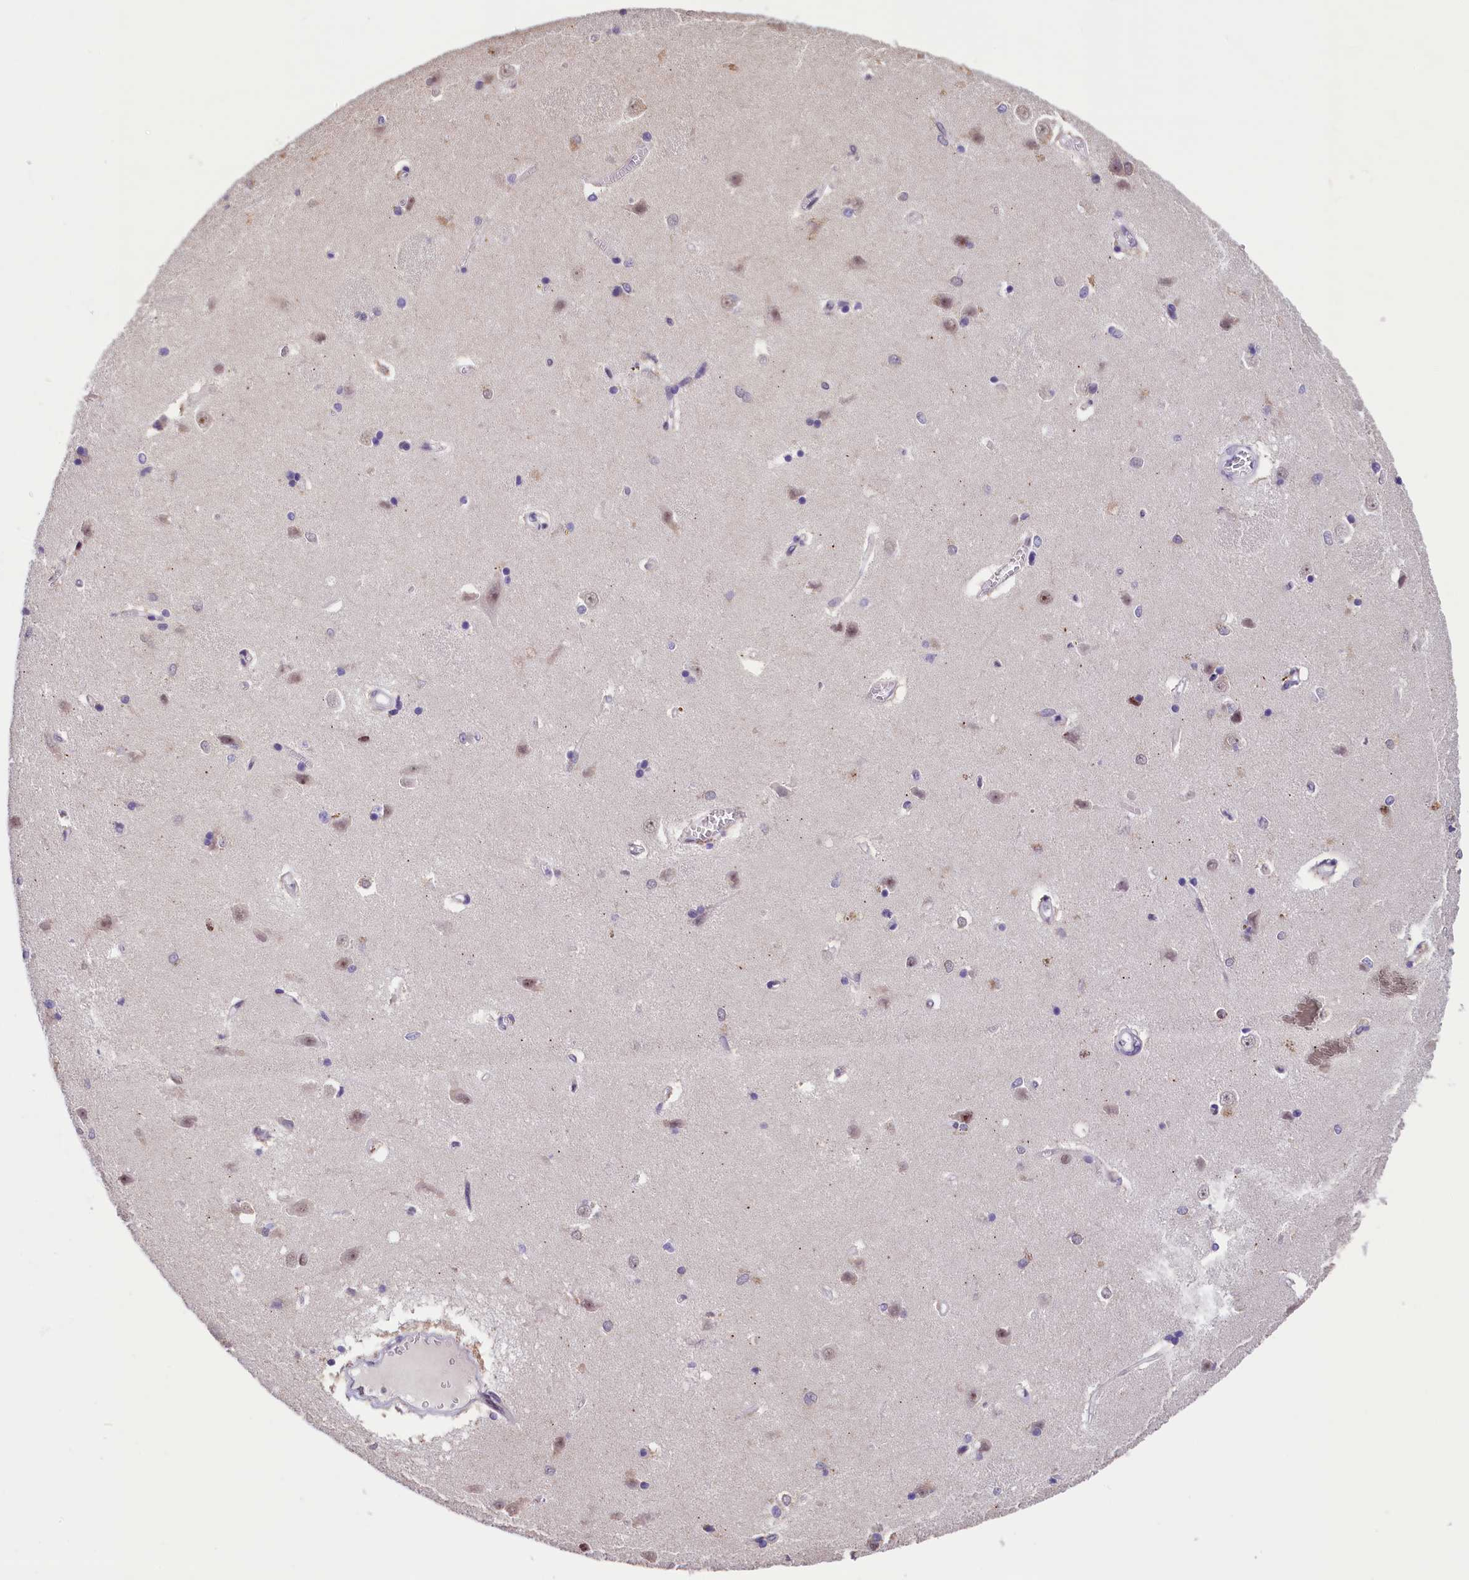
{"staining": {"intensity": "negative", "quantity": "none", "location": "none"}, "tissue": "caudate", "cell_type": "Glial cells", "image_type": "normal", "snomed": [{"axis": "morphology", "description": "Normal tissue, NOS"}, {"axis": "topography", "description": "Lateral ventricle wall"}], "caption": "This photomicrograph is of benign caudate stained with immunohistochemistry to label a protein in brown with the nuclei are counter-stained blue. There is no staining in glial cells. The staining was performed using DAB to visualize the protein expression in brown, while the nuclei were stained in blue with hematoxylin (Magnification: 20x).", "gene": "CDYL2", "patient": {"sex": "male", "age": 37}}